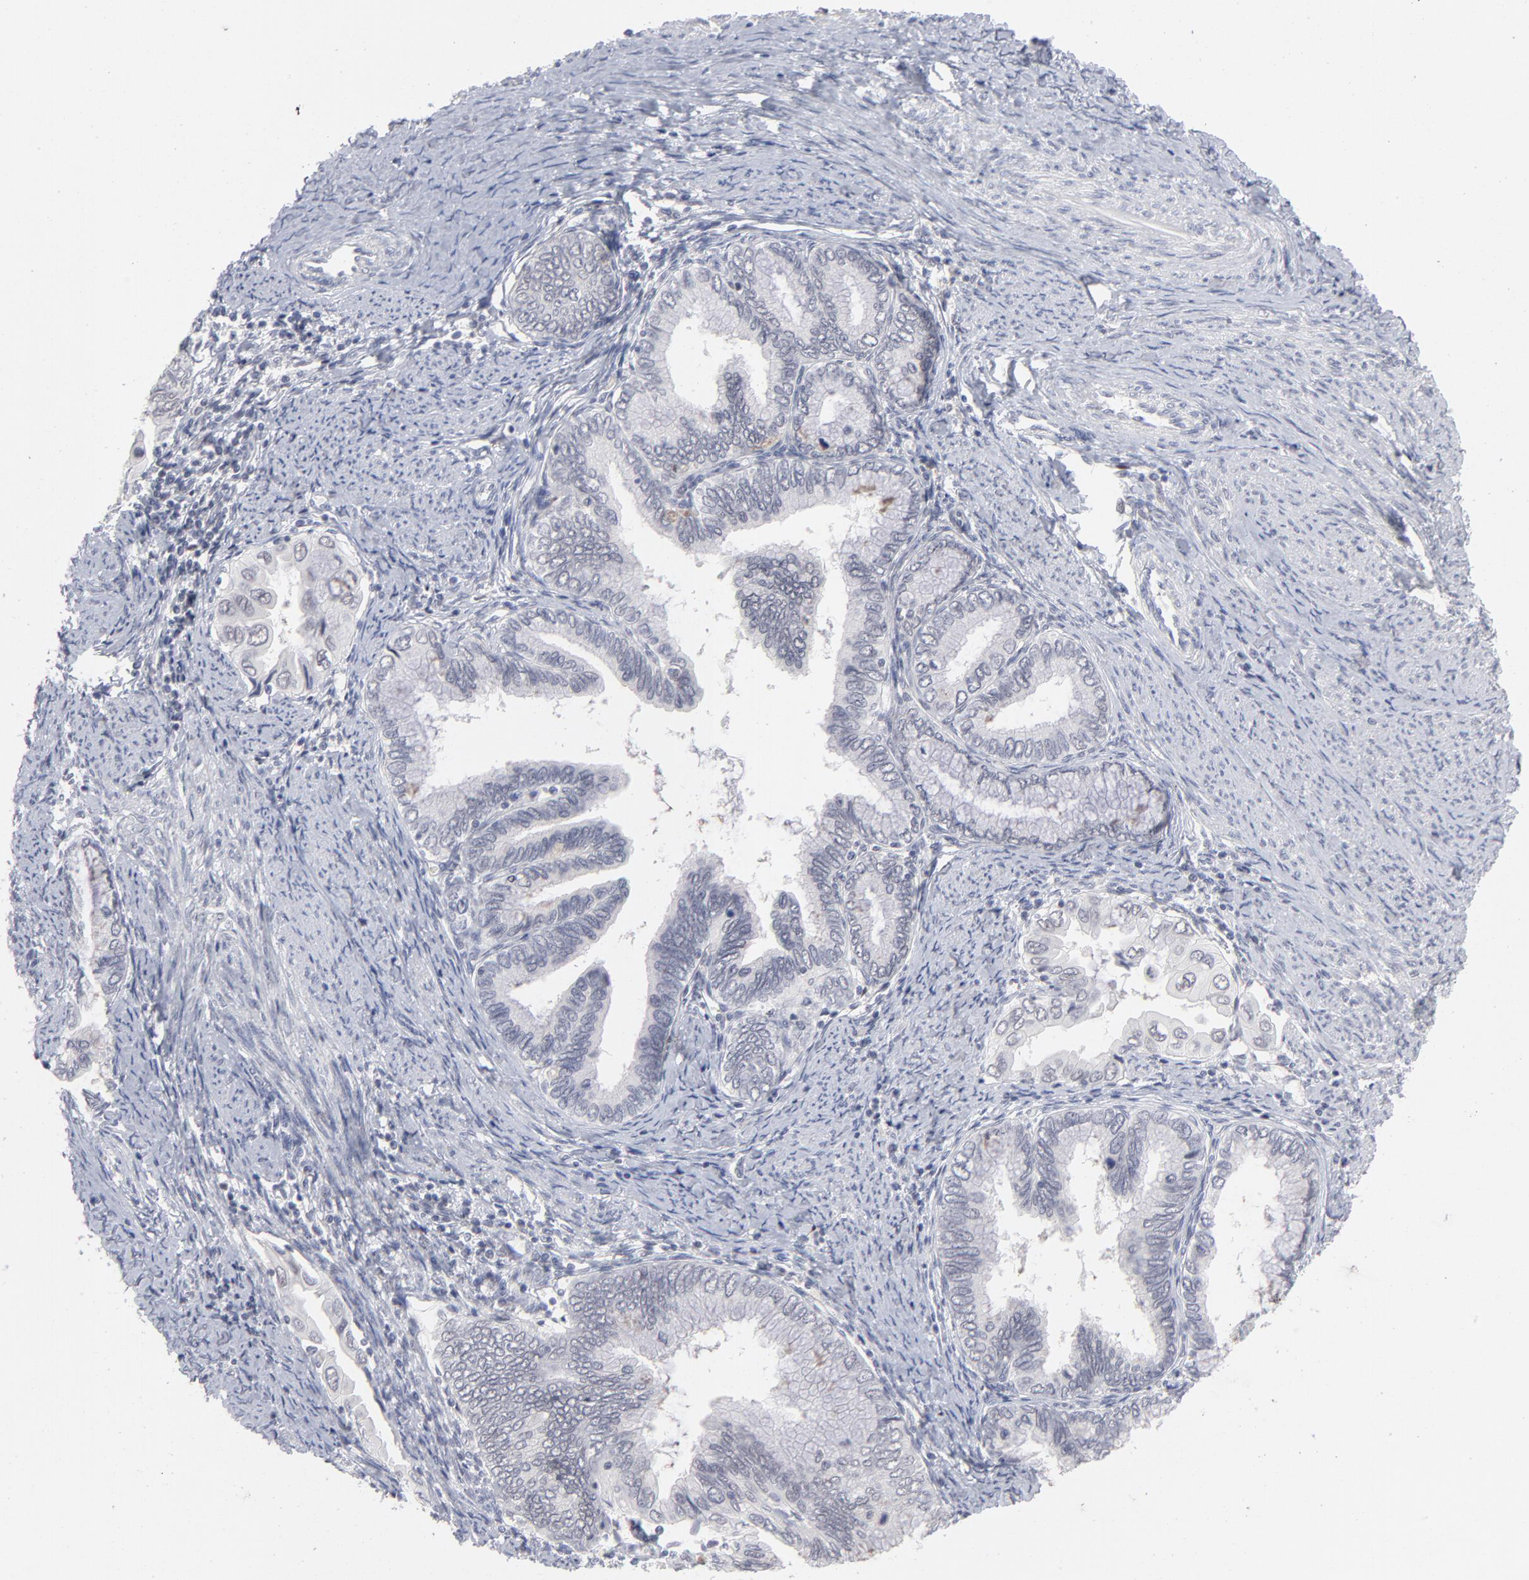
{"staining": {"intensity": "negative", "quantity": "none", "location": "none"}, "tissue": "cervical cancer", "cell_type": "Tumor cells", "image_type": "cancer", "snomed": [{"axis": "morphology", "description": "Adenocarcinoma, NOS"}, {"axis": "topography", "description": "Cervix"}], "caption": "There is no significant expression in tumor cells of cervical cancer. Brightfield microscopy of immunohistochemistry (IHC) stained with DAB (3,3'-diaminobenzidine) (brown) and hematoxylin (blue), captured at high magnification.", "gene": "CCR2", "patient": {"sex": "female", "age": 49}}